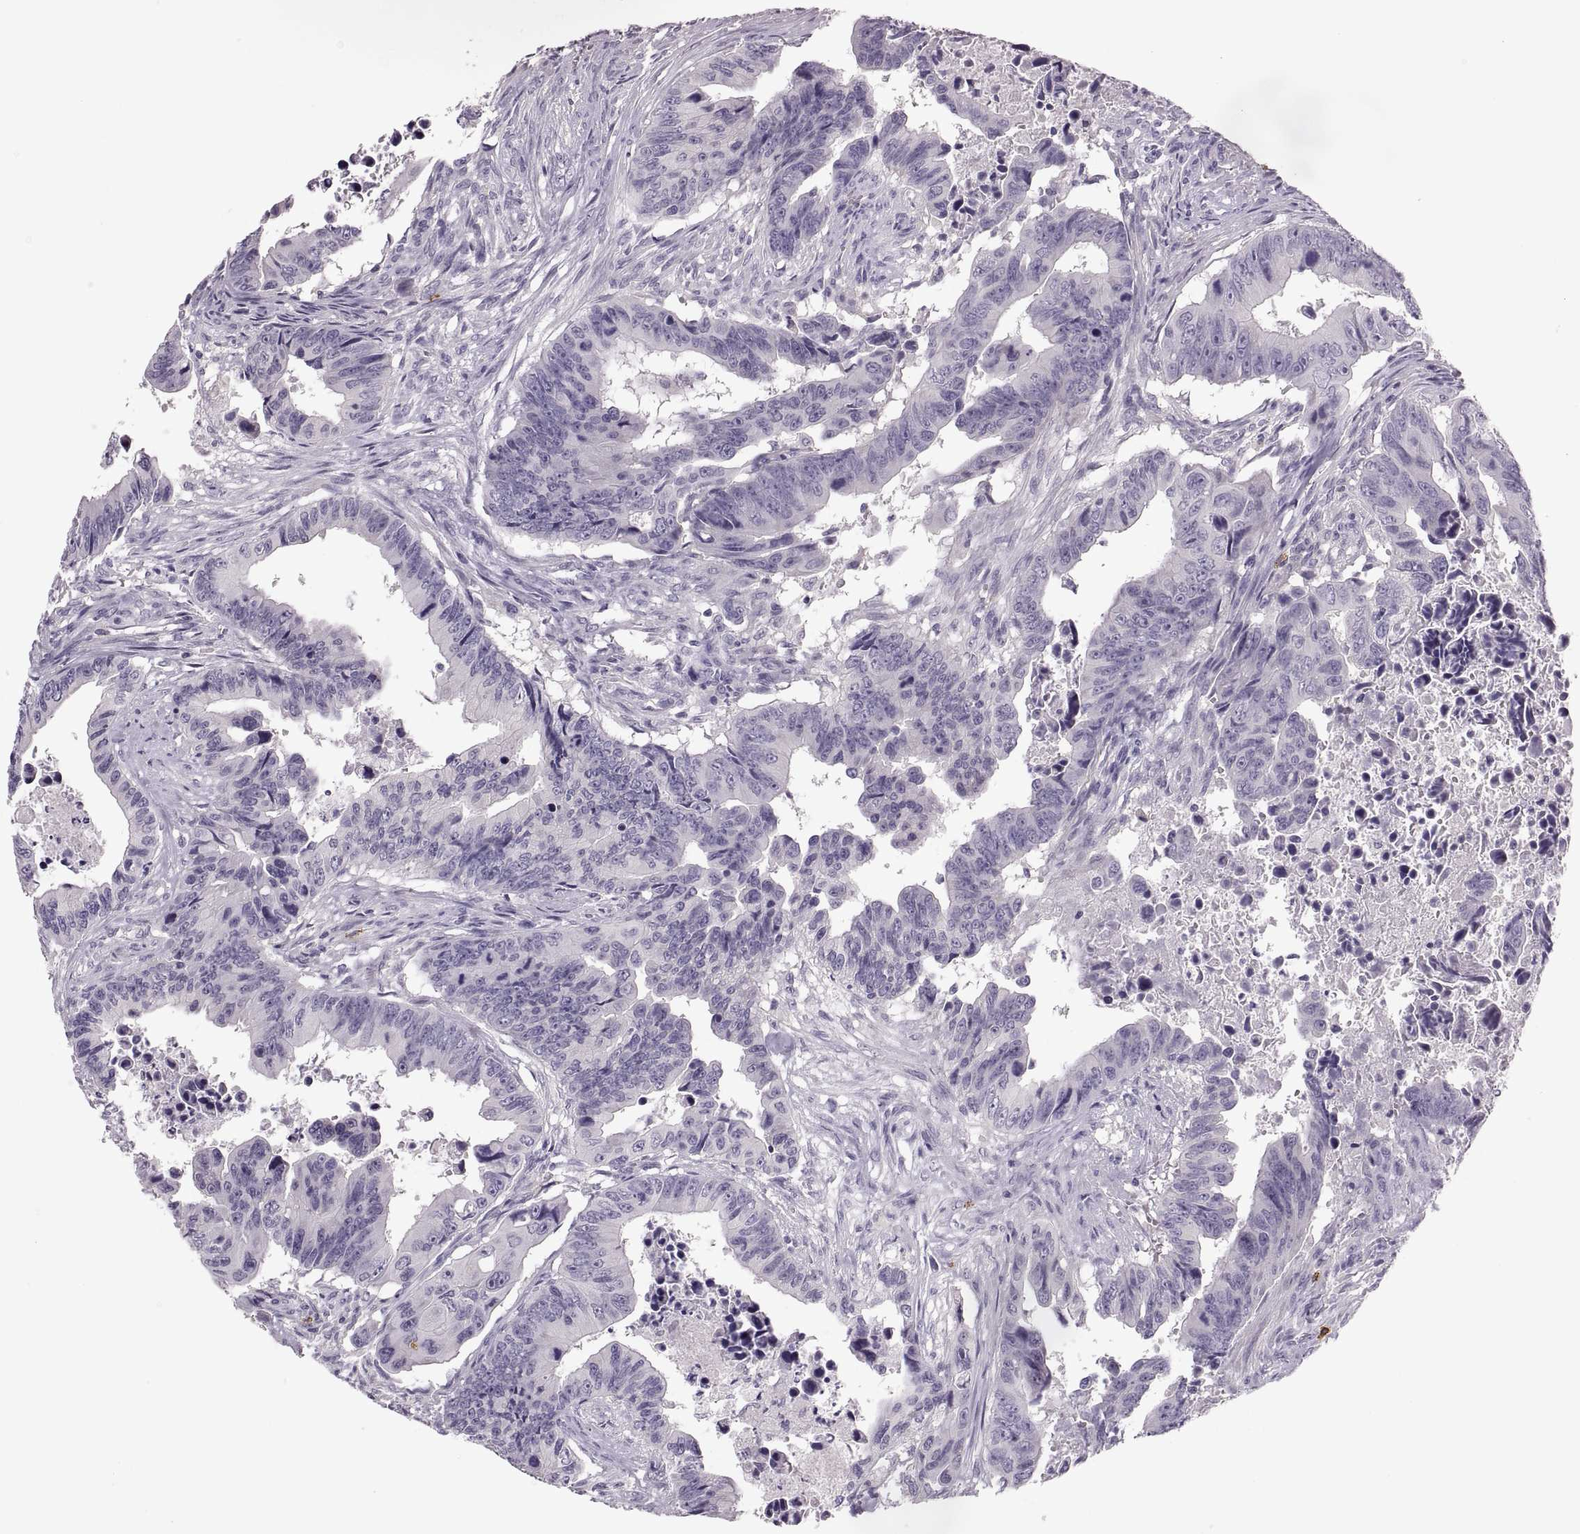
{"staining": {"intensity": "negative", "quantity": "none", "location": "none"}, "tissue": "colorectal cancer", "cell_type": "Tumor cells", "image_type": "cancer", "snomed": [{"axis": "morphology", "description": "Adenocarcinoma, NOS"}, {"axis": "topography", "description": "Colon"}], "caption": "Immunohistochemistry (IHC) micrograph of neoplastic tissue: colorectal cancer (adenocarcinoma) stained with DAB (3,3'-diaminobenzidine) demonstrates no significant protein positivity in tumor cells.", "gene": "WFDC8", "patient": {"sex": "female", "age": 87}}